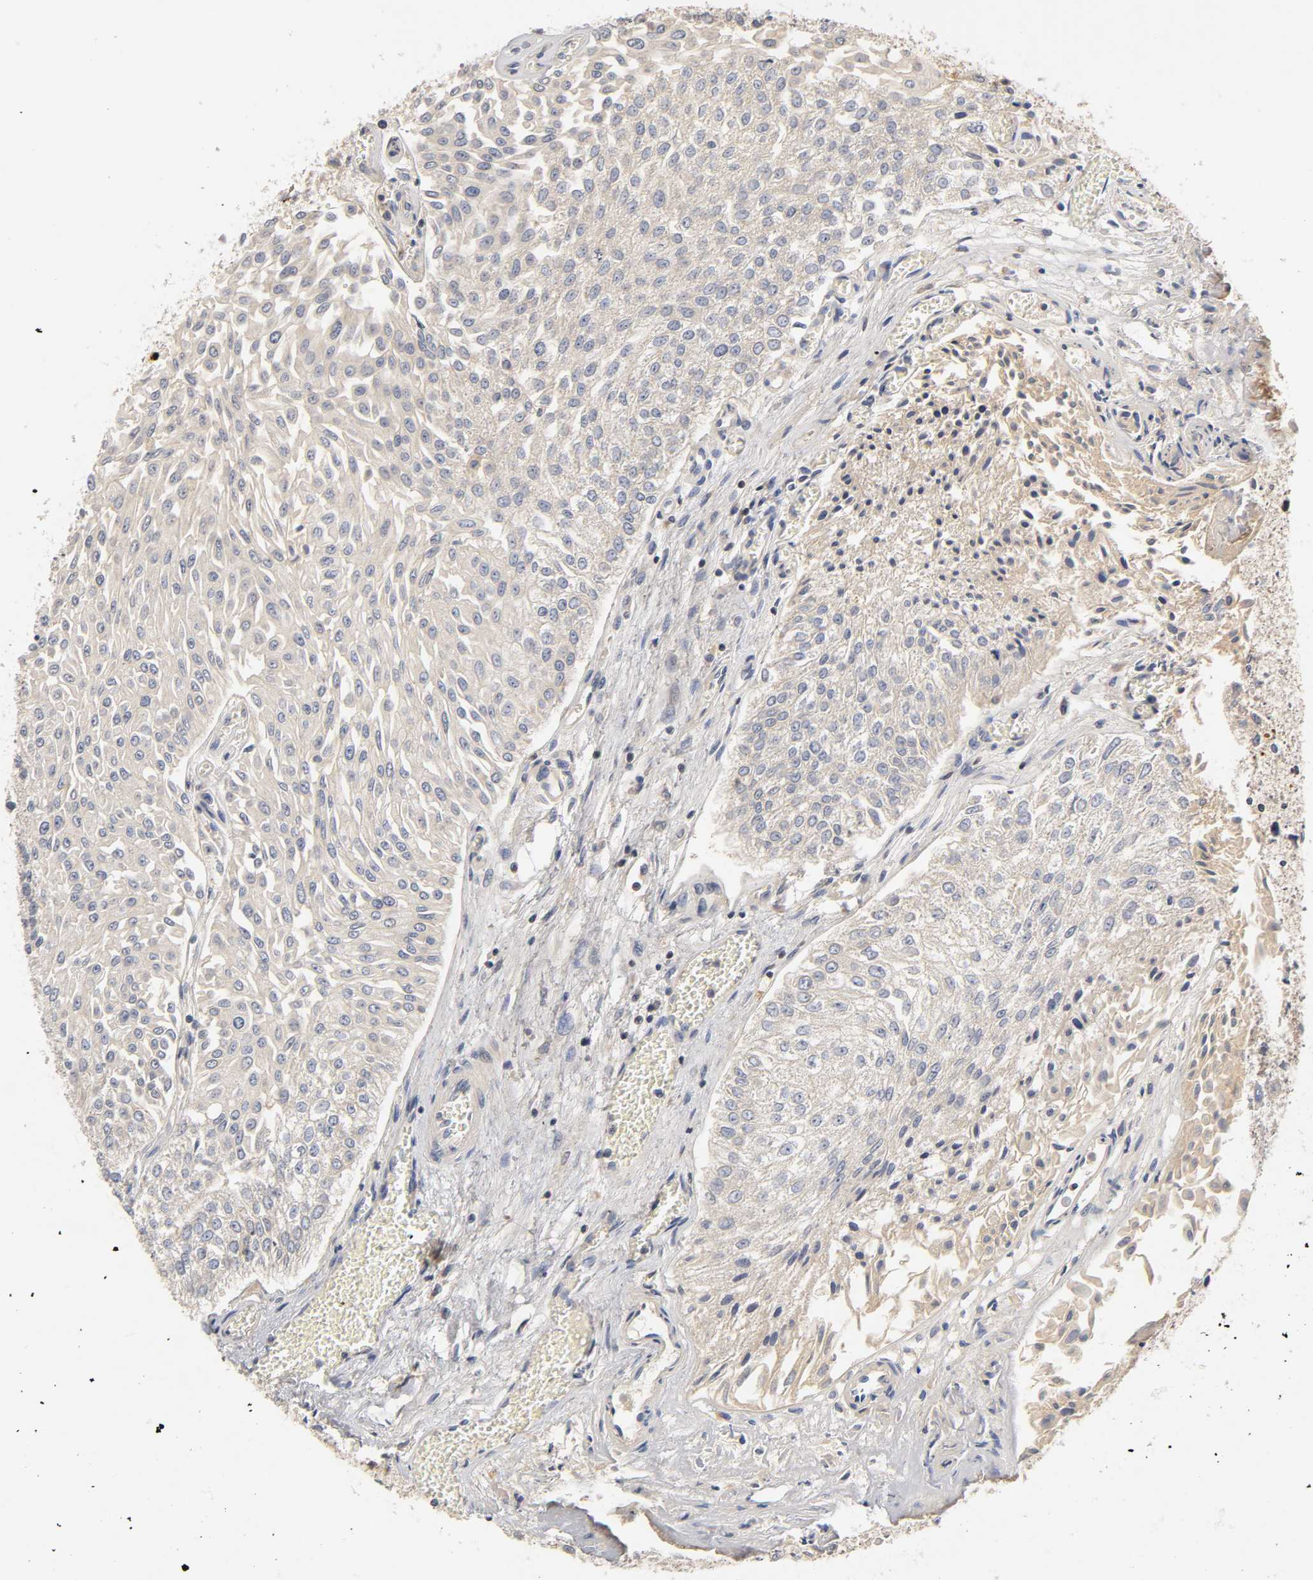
{"staining": {"intensity": "weak", "quantity": "25%-75%", "location": "cytoplasmic/membranous"}, "tissue": "urothelial cancer", "cell_type": "Tumor cells", "image_type": "cancer", "snomed": [{"axis": "morphology", "description": "Urothelial carcinoma, Low grade"}, {"axis": "topography", "description": "Urinary bladder"}], "caption": "Immunohistochemical staining of human low-grade urothelial carcinoma exhibits weak cytoplasmic/membranous protein staining in about 25%-75% of tumor cells.", "gene": "RHOA", "patient": {"sex": "male", "age": 86}}